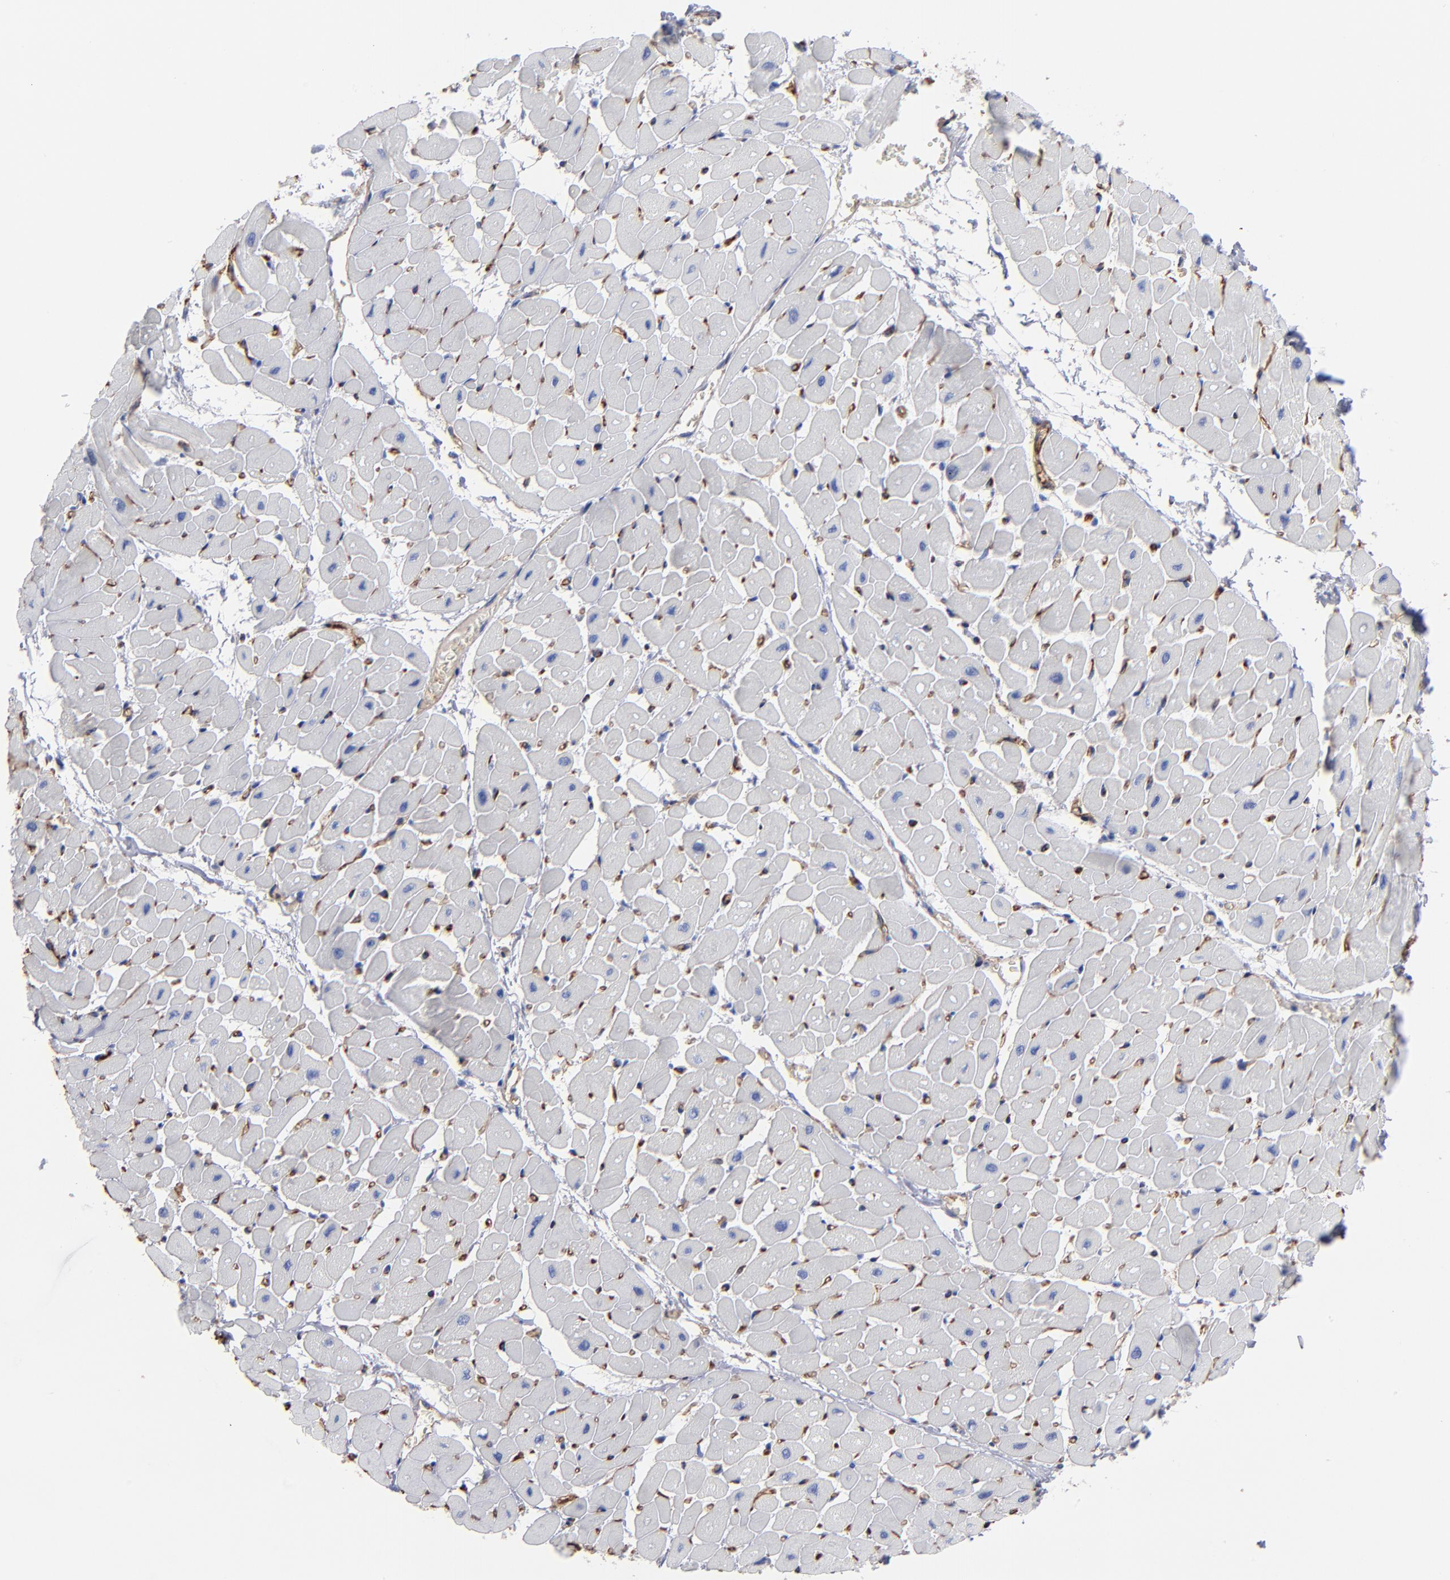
{"staining": {"intensity": "moderate", "quantity": "<25%", "location": "cytoplasmic/membranous"}, "tissue": "heart muscle", "cell_type": "Cardiomyocytes", "image_type": "normal", "snomed": [{"axis": "morphology", "description": "Normal tissue, NOS"}, {"axis": "topography", "description": "Heart"}], "caption": "Heart muscle stained with IHC exhibits moderate cytoplasmic/membranous positivity in approximately <25% of cardiomyocytes. (DAB (3,3'-diaminobenzidine) IHC with brightfield microscopy, high magnification).", "gene": "TM4SF1", "patient": {"sex": "male", "age": 45}}